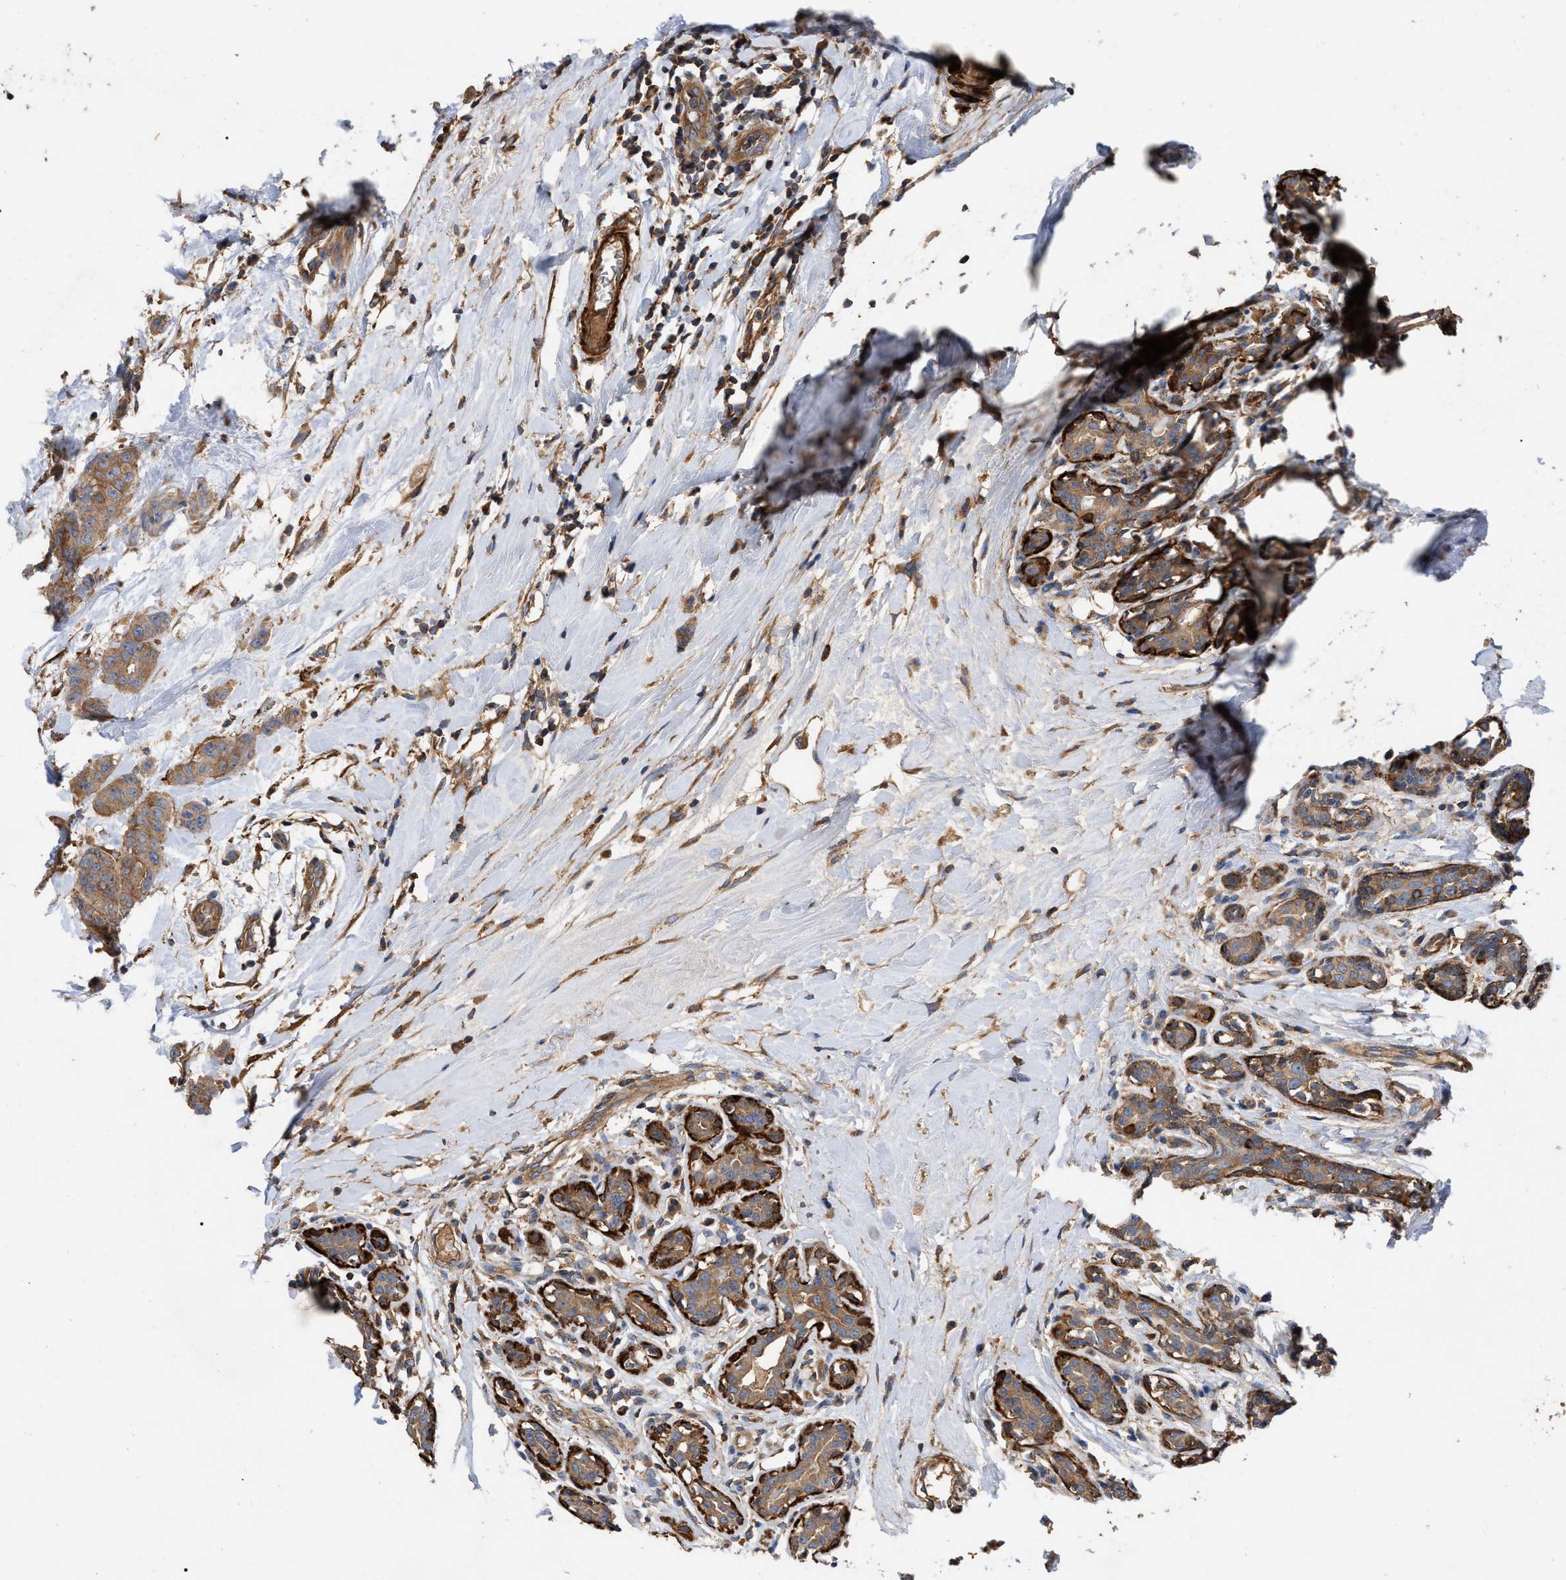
{"staining": {"intensity": "moderate", "quantity": ">75%", "location": "cytoplasmic/membranous"}, "tissue": "breast cancer", "cell_type": "Tumor cells", "image_type": "cancer", "snomed": [{"axis": "morphology", "description": "Normal tissue, NOS"}, {"axis": "morphology", "description": "Duct carcinoma"}, {"axis": "topography", "description": "Breast"}], "caption": "This histopathology image shows immunohistochemistry (IHC) staining of human breast cancer, with medium moderate cytoplasmic/membranous expression in approximately >75% of tumor cells.", "gene": "RABEP1", "patient": {"sex": "female", "age": 40}}